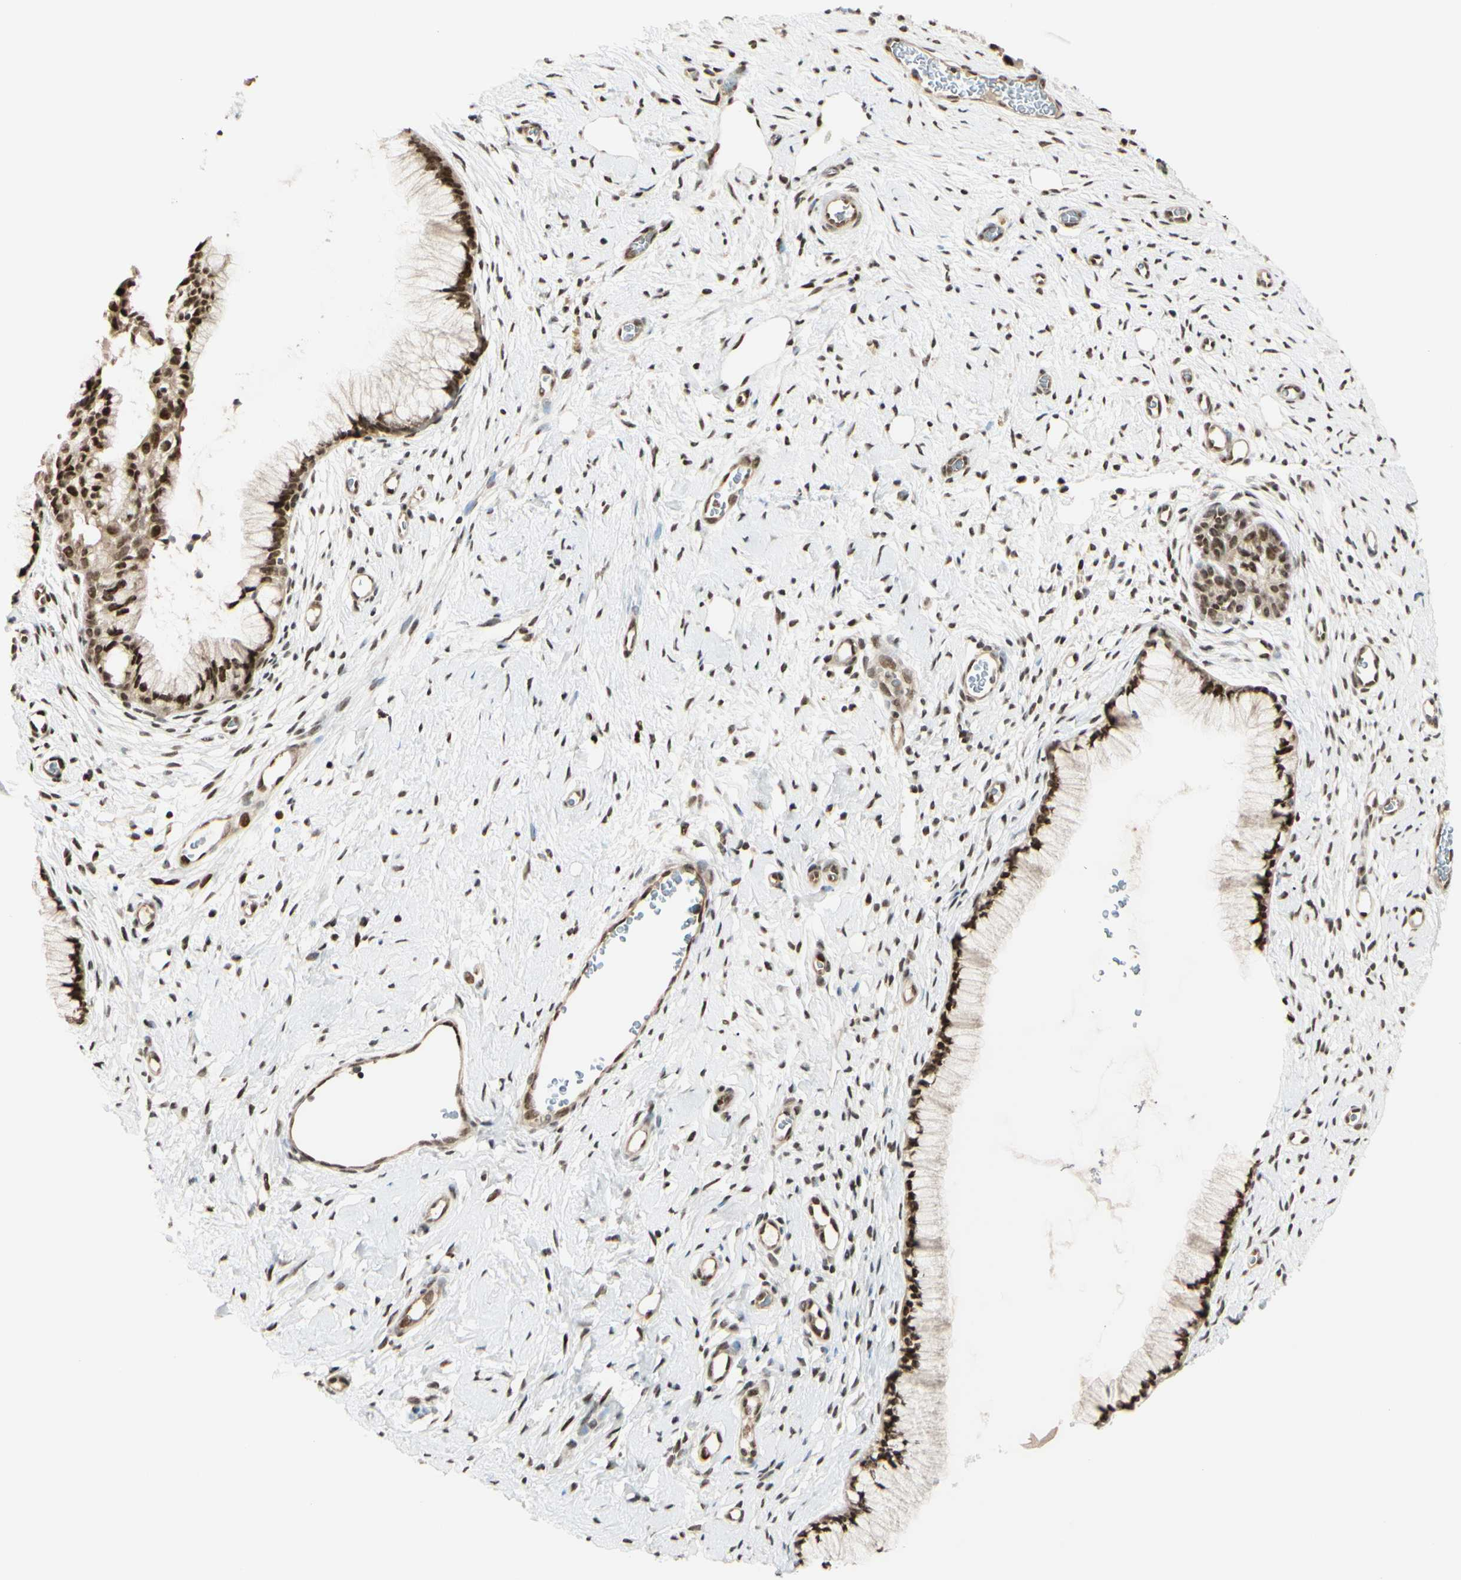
{"staining": {"intensity": "strong", "quantity": ">75%", "location": "nuclear"}, "tissue": "cervix", "cell_type": "Glandular cells", "image_type": "normal", "snomed": [{"axis": "morphology", "description": "Normal tissue, NOS"}, {"axis": "topography", "description": "Cervix"}], "caption": "Immunohistochemistry (IHC) histopathology image of benign human cervix stained for a protein (brown), which displays high levels of strong nuclear positivity in approximately >75% of glandular cells.", "gene": "SUFU", "patient": {"sex": "female", "age": 65}}